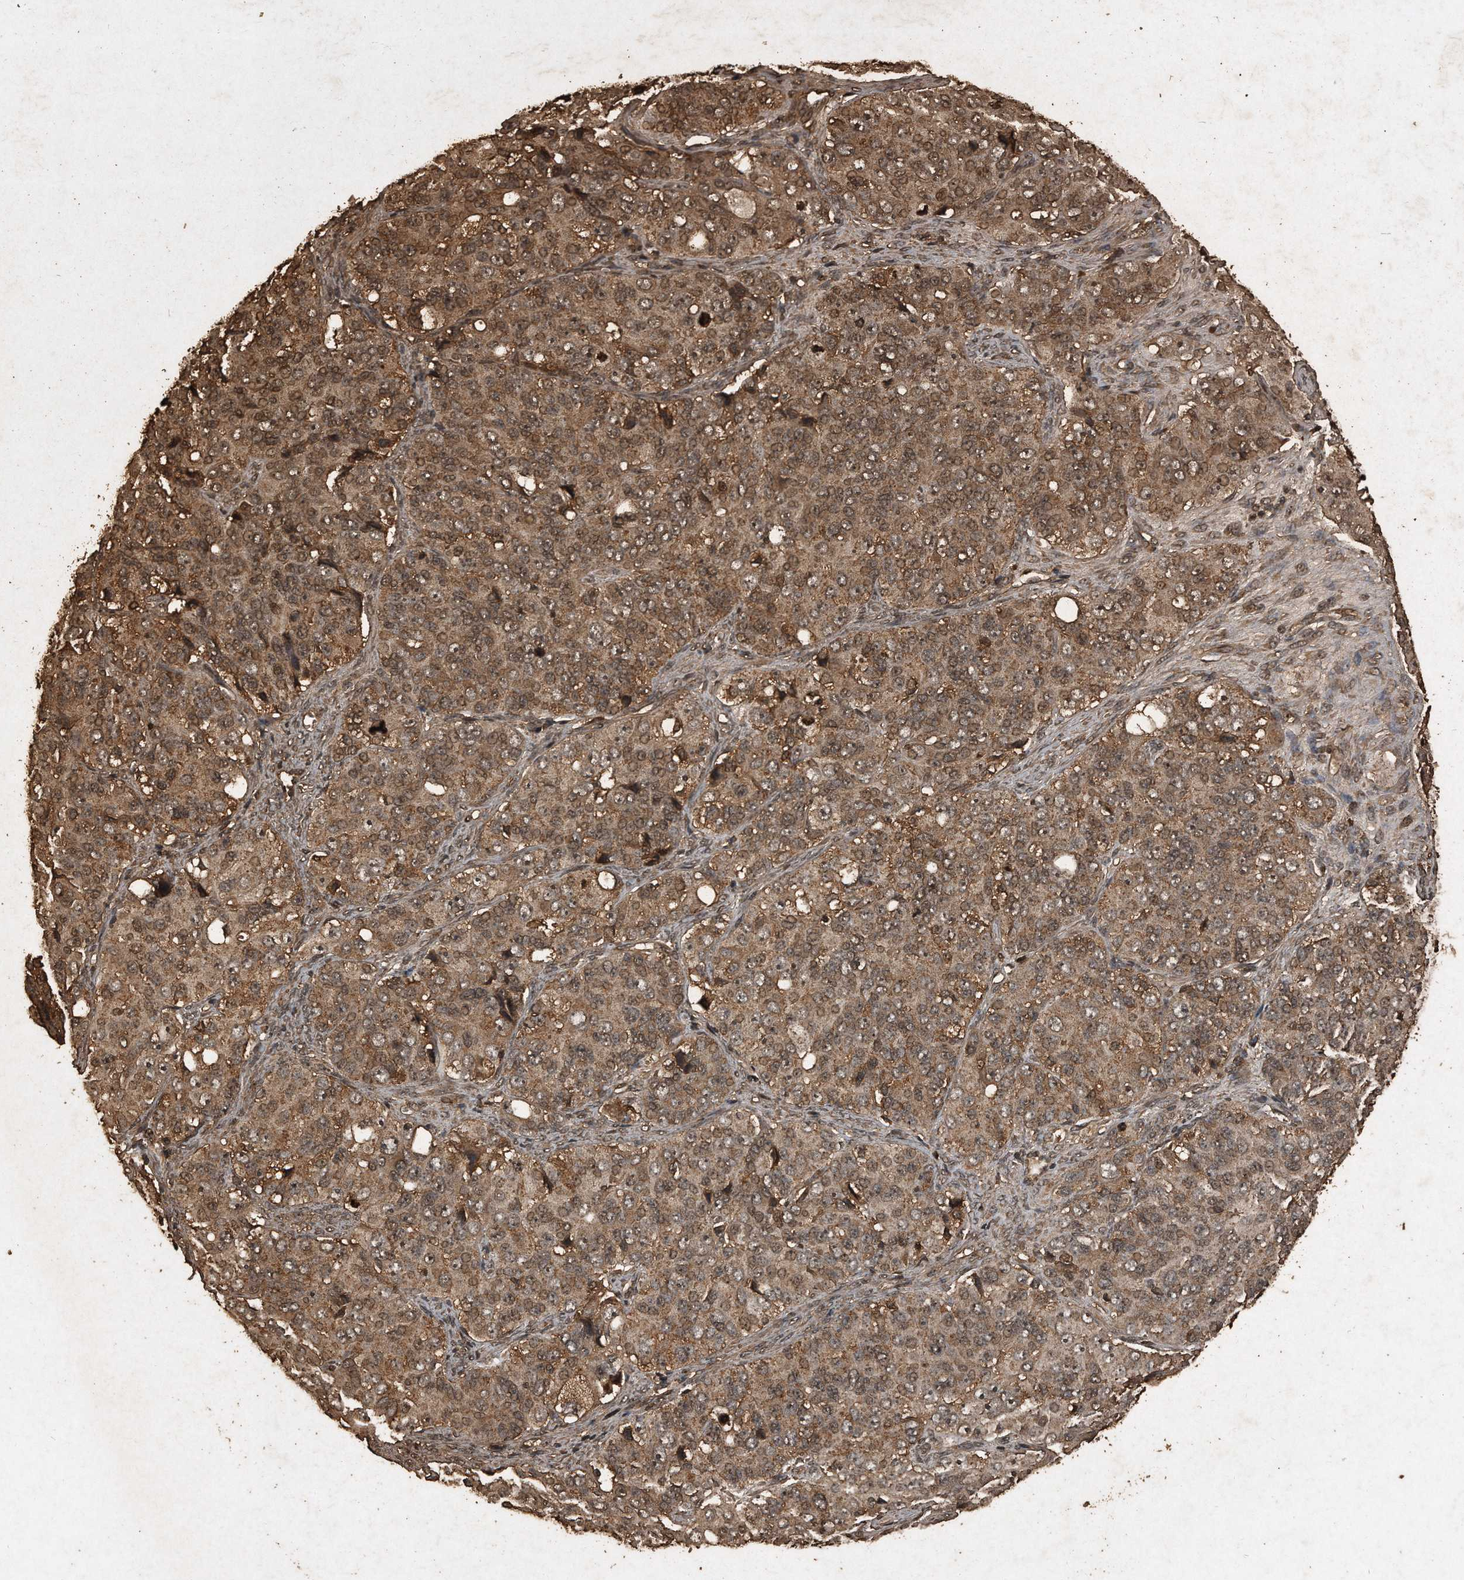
{"staining": {"intensity": "moderate", "quantity": ">75%", "location": "cytoplasmic/membranous,nuclear"}, "tissue": "ovarian cancer", "cell_type": "Tumor cells", "image_type": "cancer", "snomed": [{"axis": "morphology", "description": "Carcinoma, endometroid"}, {"axis": "topography", "description": "Ovary"}], "caption": "The photomicrograph reveals immunohistochemical staining of ovarian cancer. There is moderate cytoplasmic/membranous and nuclear positivity is appreciated in approximately >75% of tumor cells. (brown staining indicates protein expression, while blue staining denotes nuclei).", "gene": "CFLAR", "patient": {"sex": "female", "age": 51}}